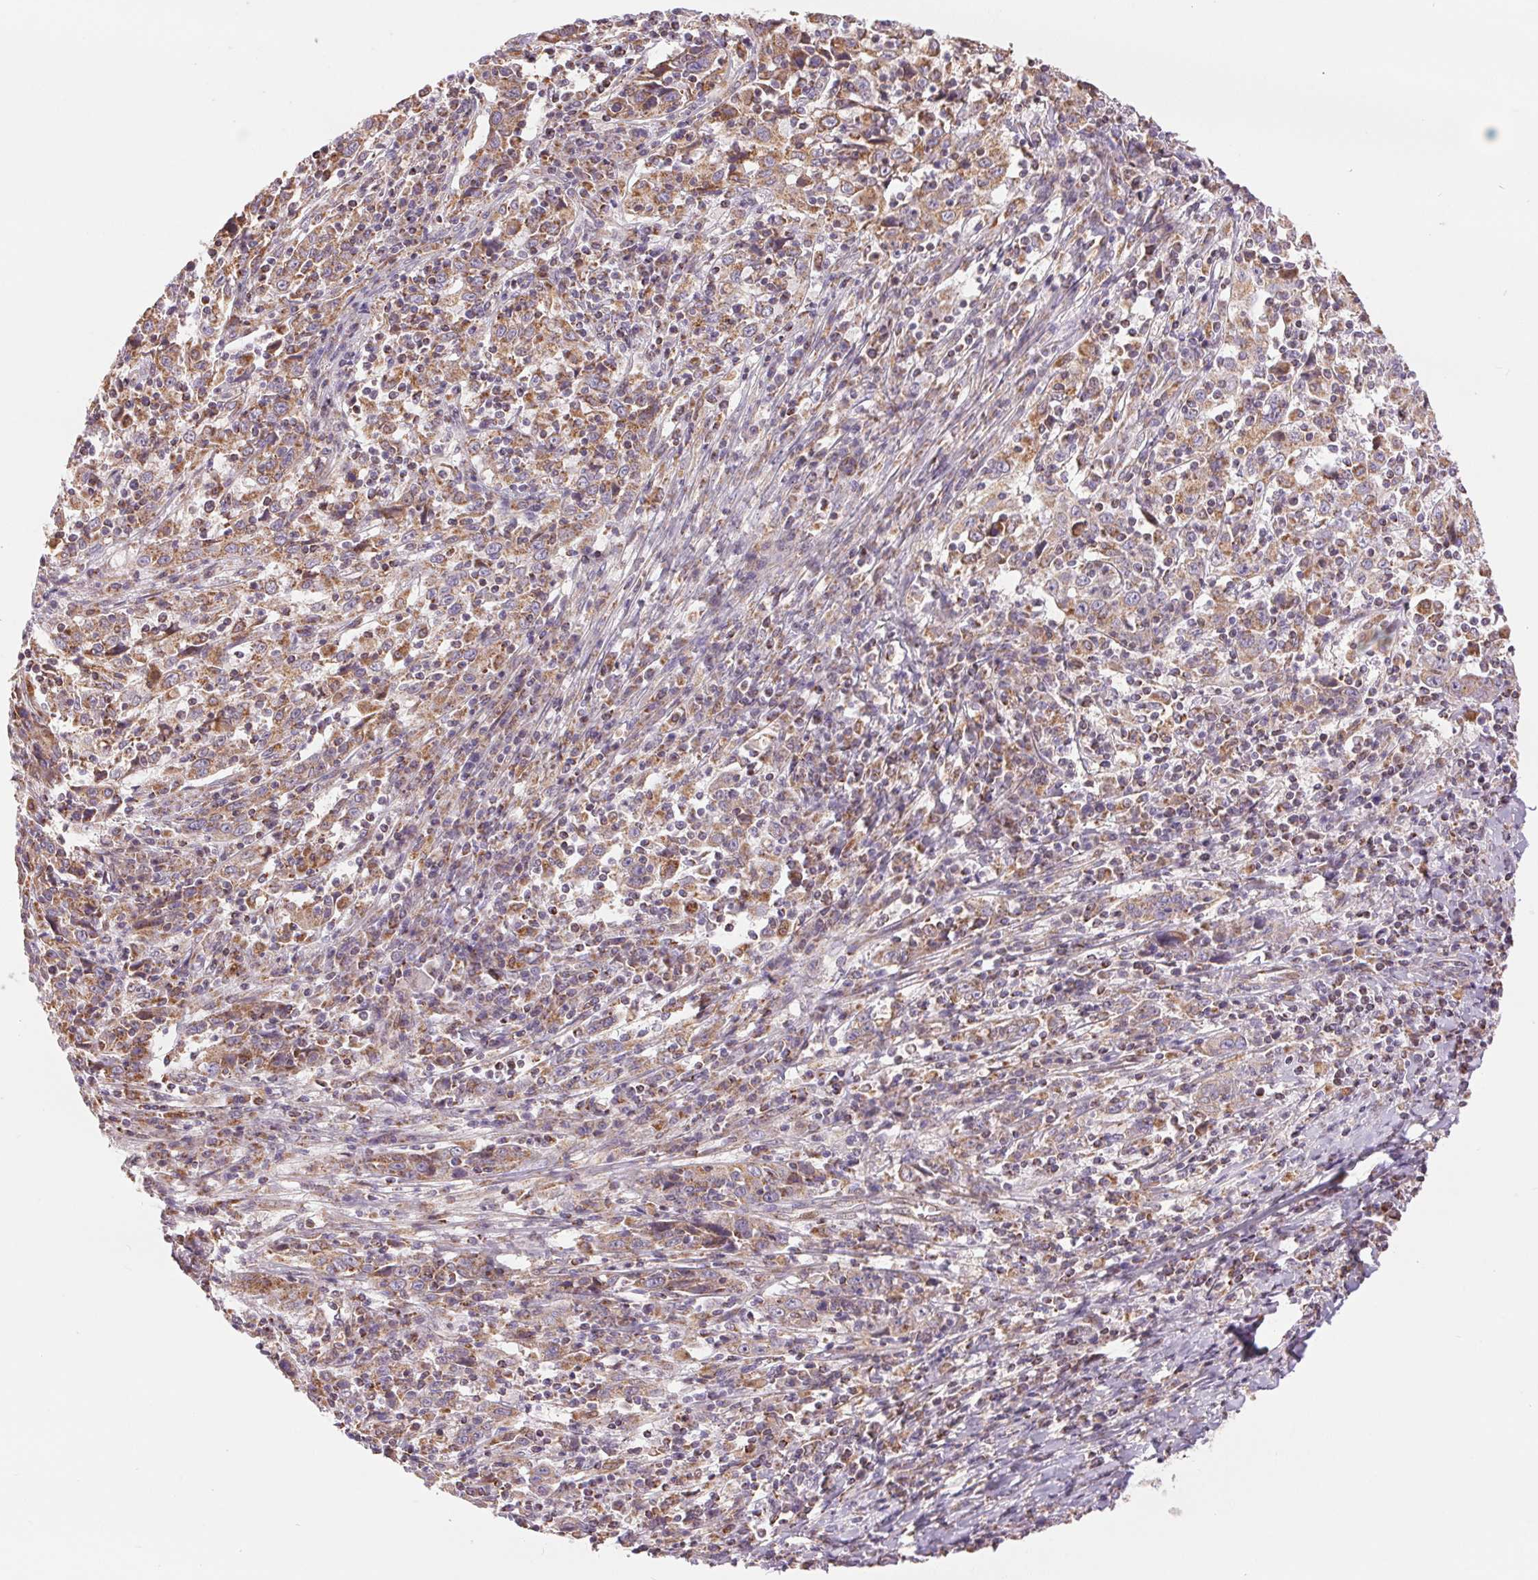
{"staining": {"intensity": "weak", "quantity": ">75%", "location": "cytoplasmic/membranous"}, "tissue": "cervical cancer", "cell_type": "Tumor cells", "image_type": "cancer", "snomed": [{"axis": "morphology", "description": "Squamous cell carcinoma, NOS"}, {"axis": "topography", "description": "Cervix"}], "caption": "A low amount of weak cytoplasmic/membranous staining is seen in about >75% of tumor cells in cervical cancer (squamous cell carcinoma) tissue. (Stains: DAB in brown, nuclei in blue, Microscopy: brightfield microscopy at high magnification).", "gene": "DGUOK", "patient": {"sex": "female", "age": 46}}